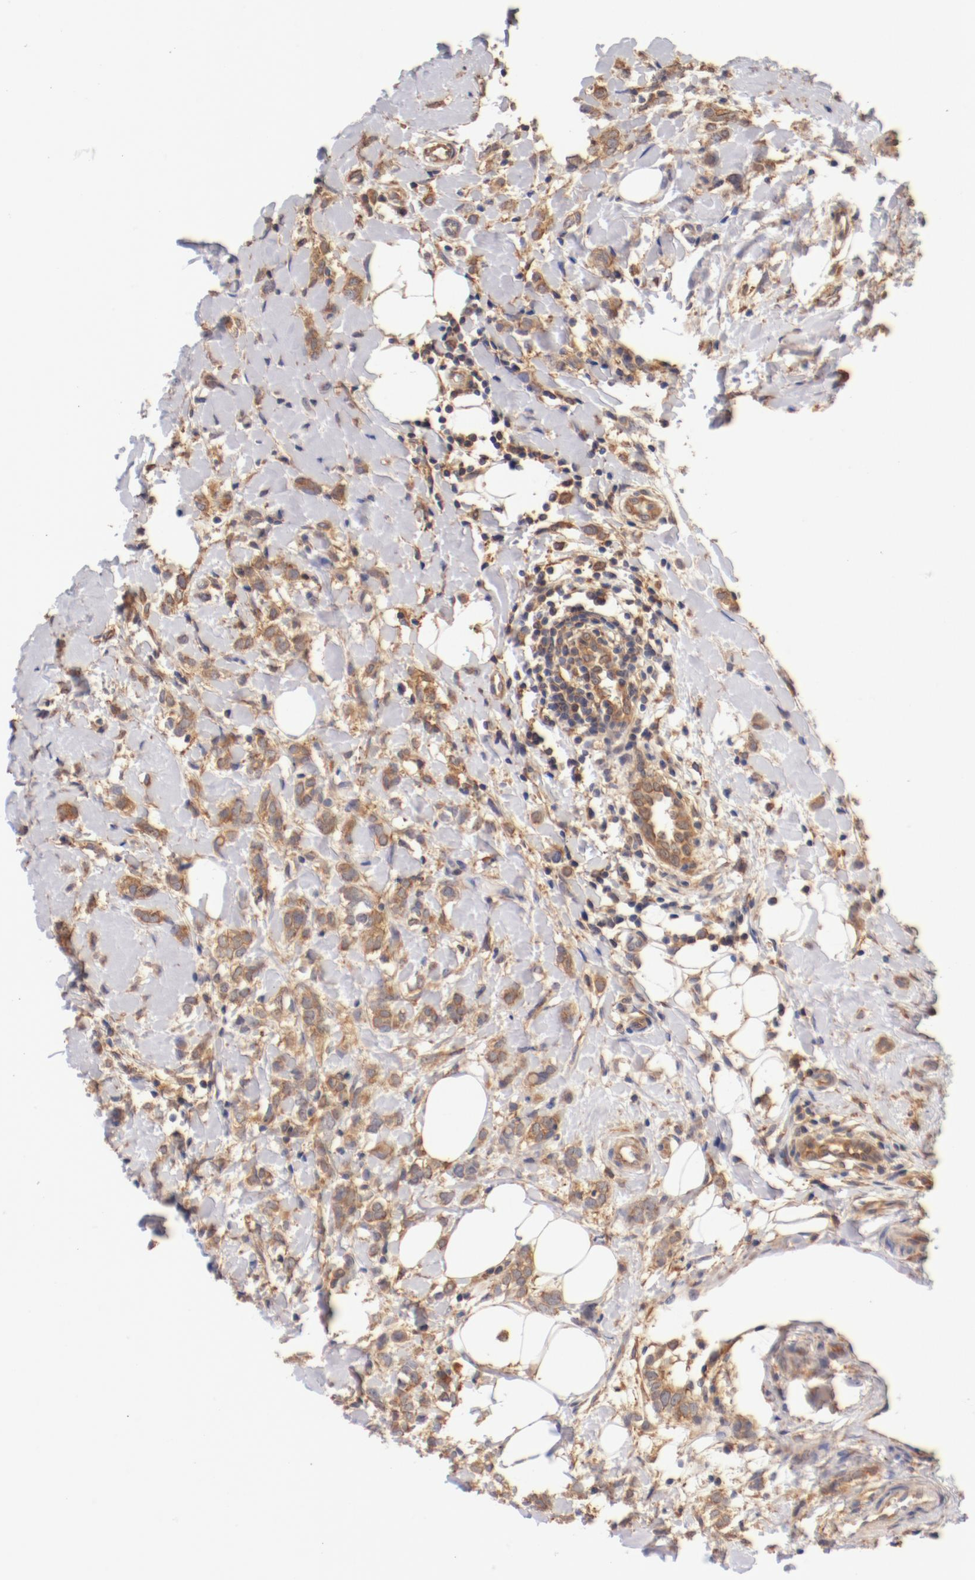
{"staining": {"intensity": "moderate", "quantity": ">75%", "location": "cytoplasmic/membranous"}, "tissue": "breast cancer", "cell_type": "Tumor cells", "image_type": "cancer", "snomed": [{"axis": "morphology", "description": "Normal tissue, NOS"}, {"axis": "morphology", "description": "Lobular carcinoma"}, {"axis": "topography", "description": "Breast"}], "caption": "Immunohistochemistry of human breast cancer exhibits medium levels of moderate cytoplasmic/membranous staining in about >75% of tumor cells. (DAB (3,3'-diaminobenzidine) IHC with brightfield microscopy, high magnification).", "gene": "FCMR", "patient": {"sex": "female", "age": 47}}